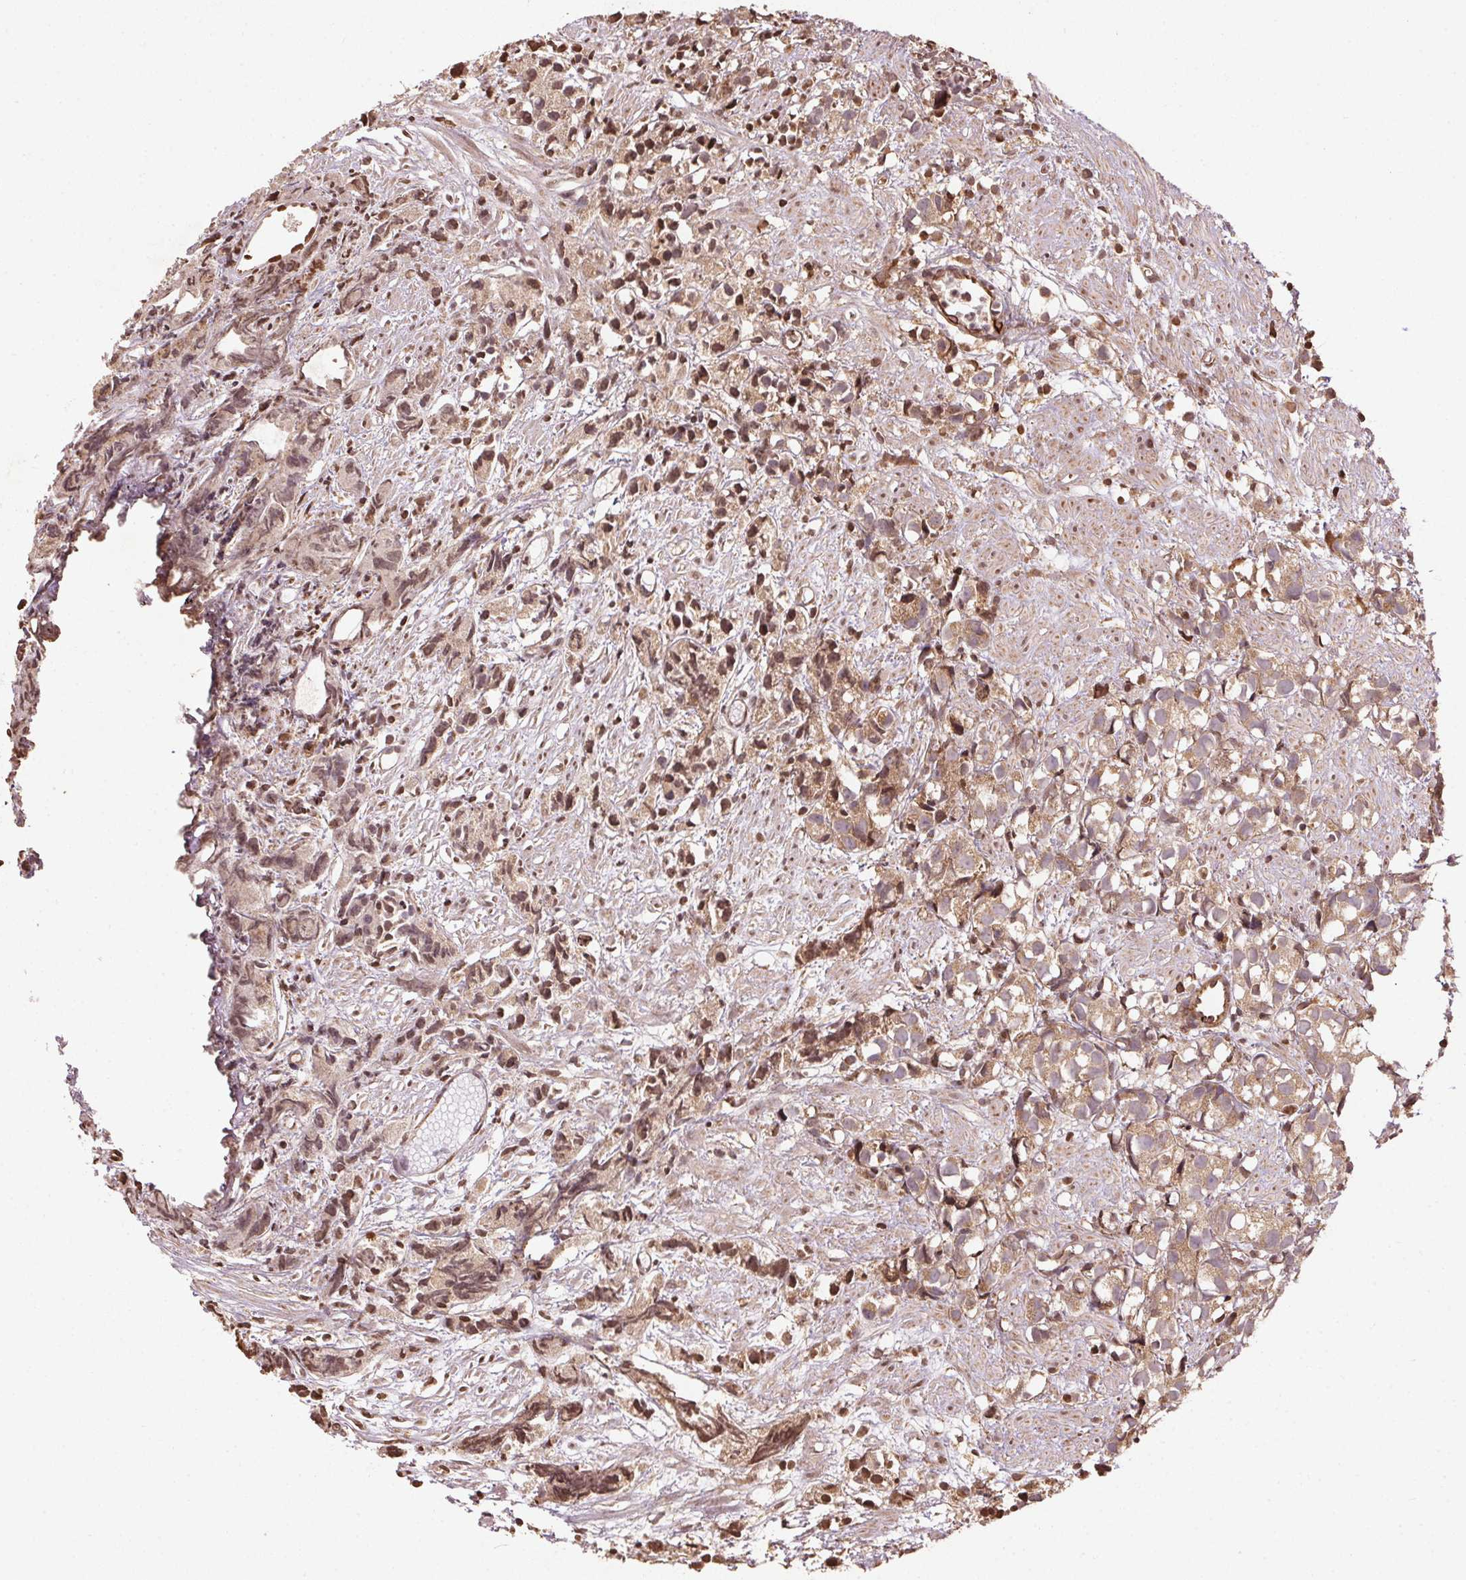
{"staining": {"intensity": "weak", "quantity": ">75%", "location": "cytoplasmic/membranous"}, "tissue": "prostate cancer", "cell_type": "Tumor cells", "image_type": "cancer", "snomed": [{"axis": "morphology", "description": "Adenocarcinoma, High grade"}, {"axis": "topography", "description": "Prostate"}], "caption": "Protein staining exhibits weak cytoplasmic/membranous expression in approximately >75% of tumor cells in prostate adenocarcinoma (high-grade).", "gene": "SPRED2", "patient": {"sex": "male", "age": 68}}